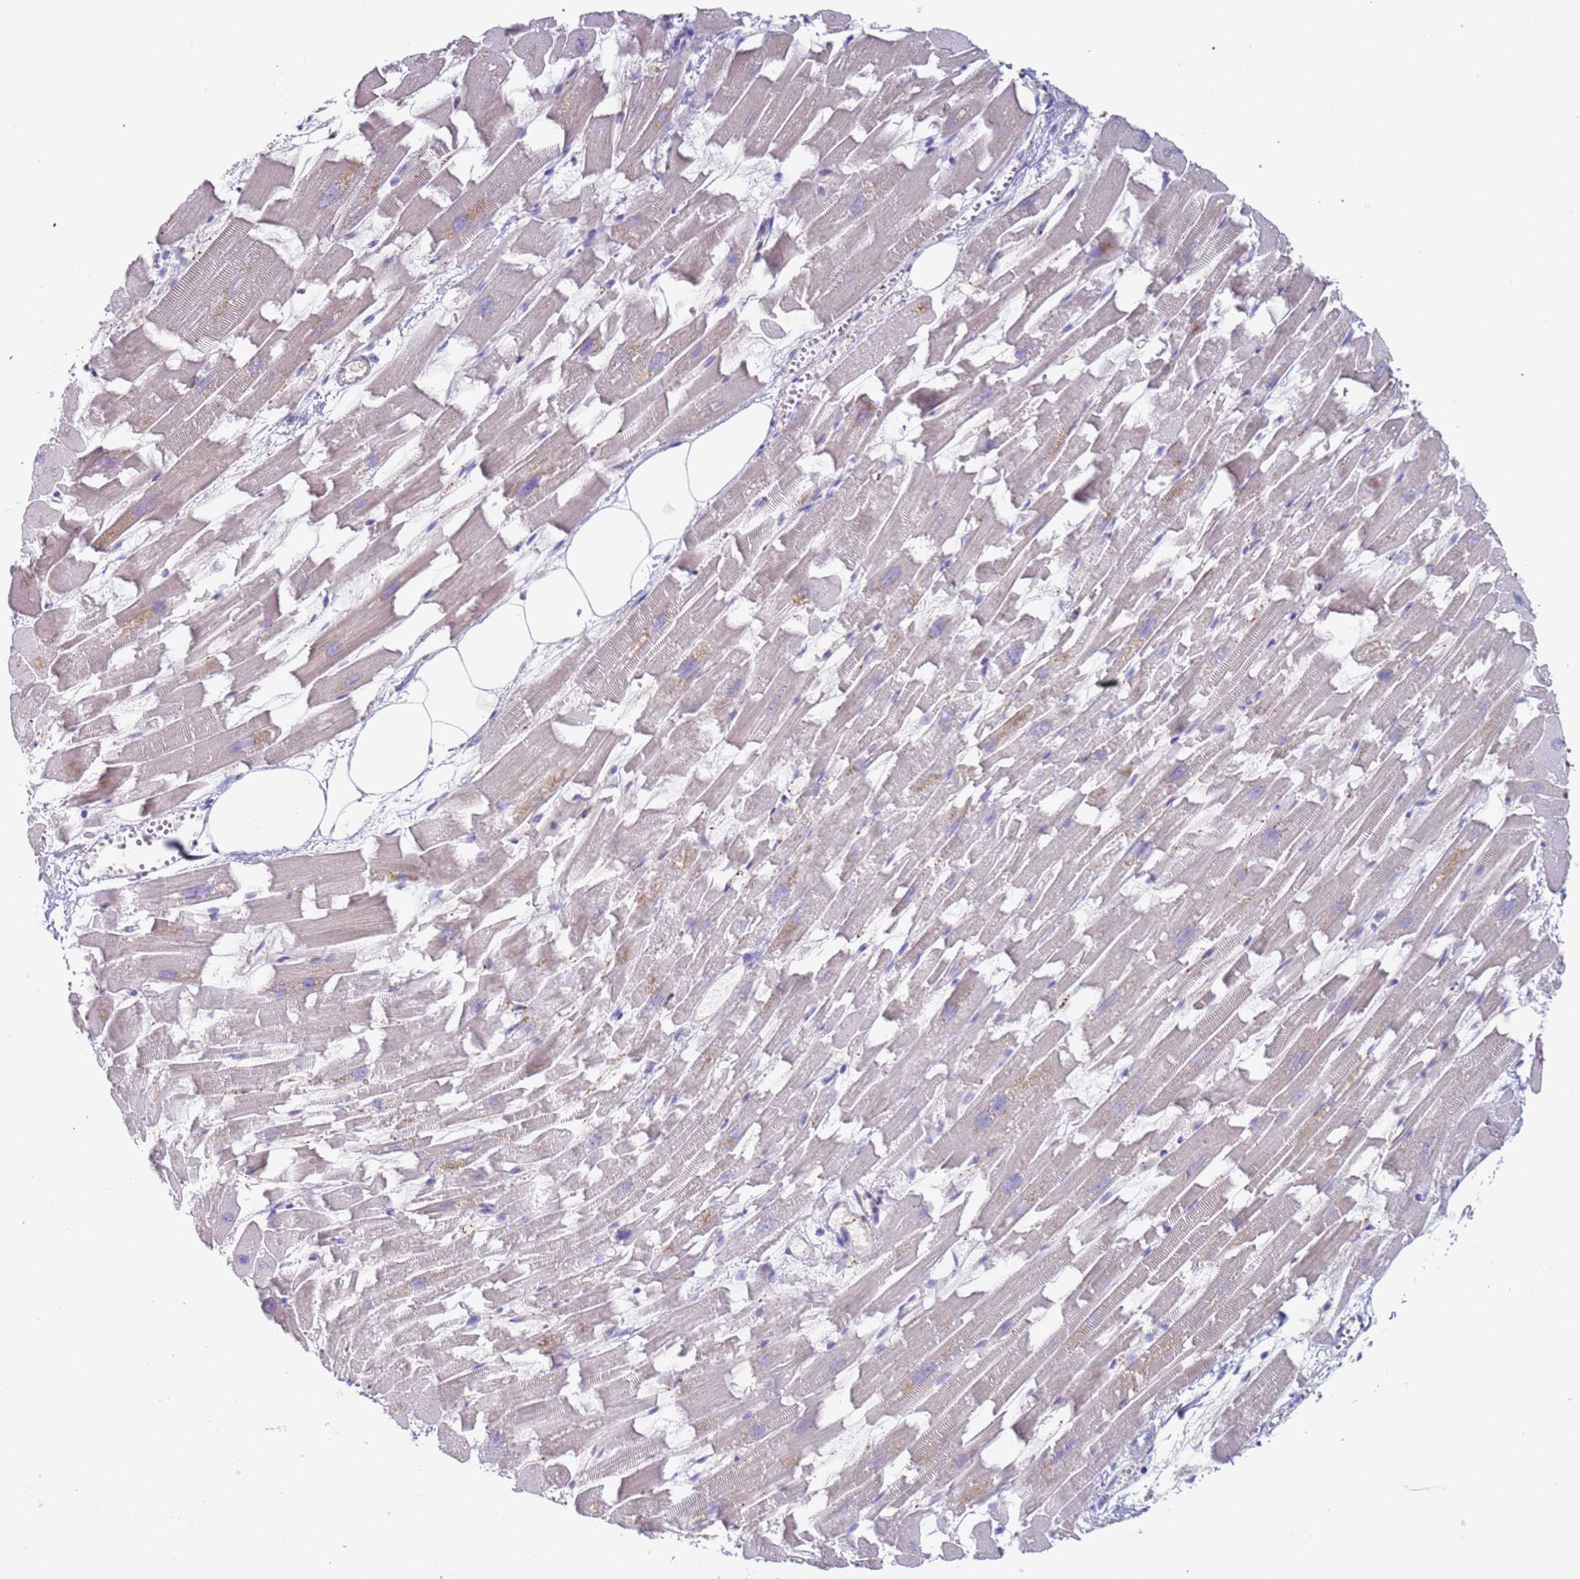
{"staining": {"intensity": "negative", "quantity": "none", "location": "none"}, "tissue": "heart muscle", "cell_type": "Cardiomyocytes", "image_type": "normal", "snomed": [{"axis": "morphology", "description": "Normal tissue, NOS"}, {"axis": "topography", "description": "Heart"}], "caption": "Cardiomyocytes are negative for brown protein staining in benign heart muscle. (Immunohistochemistry (ihc), brightfield microscopy, high magnification).", "gene": "CYSLTR2", "patient": {"sex": "female", "age": 64}}